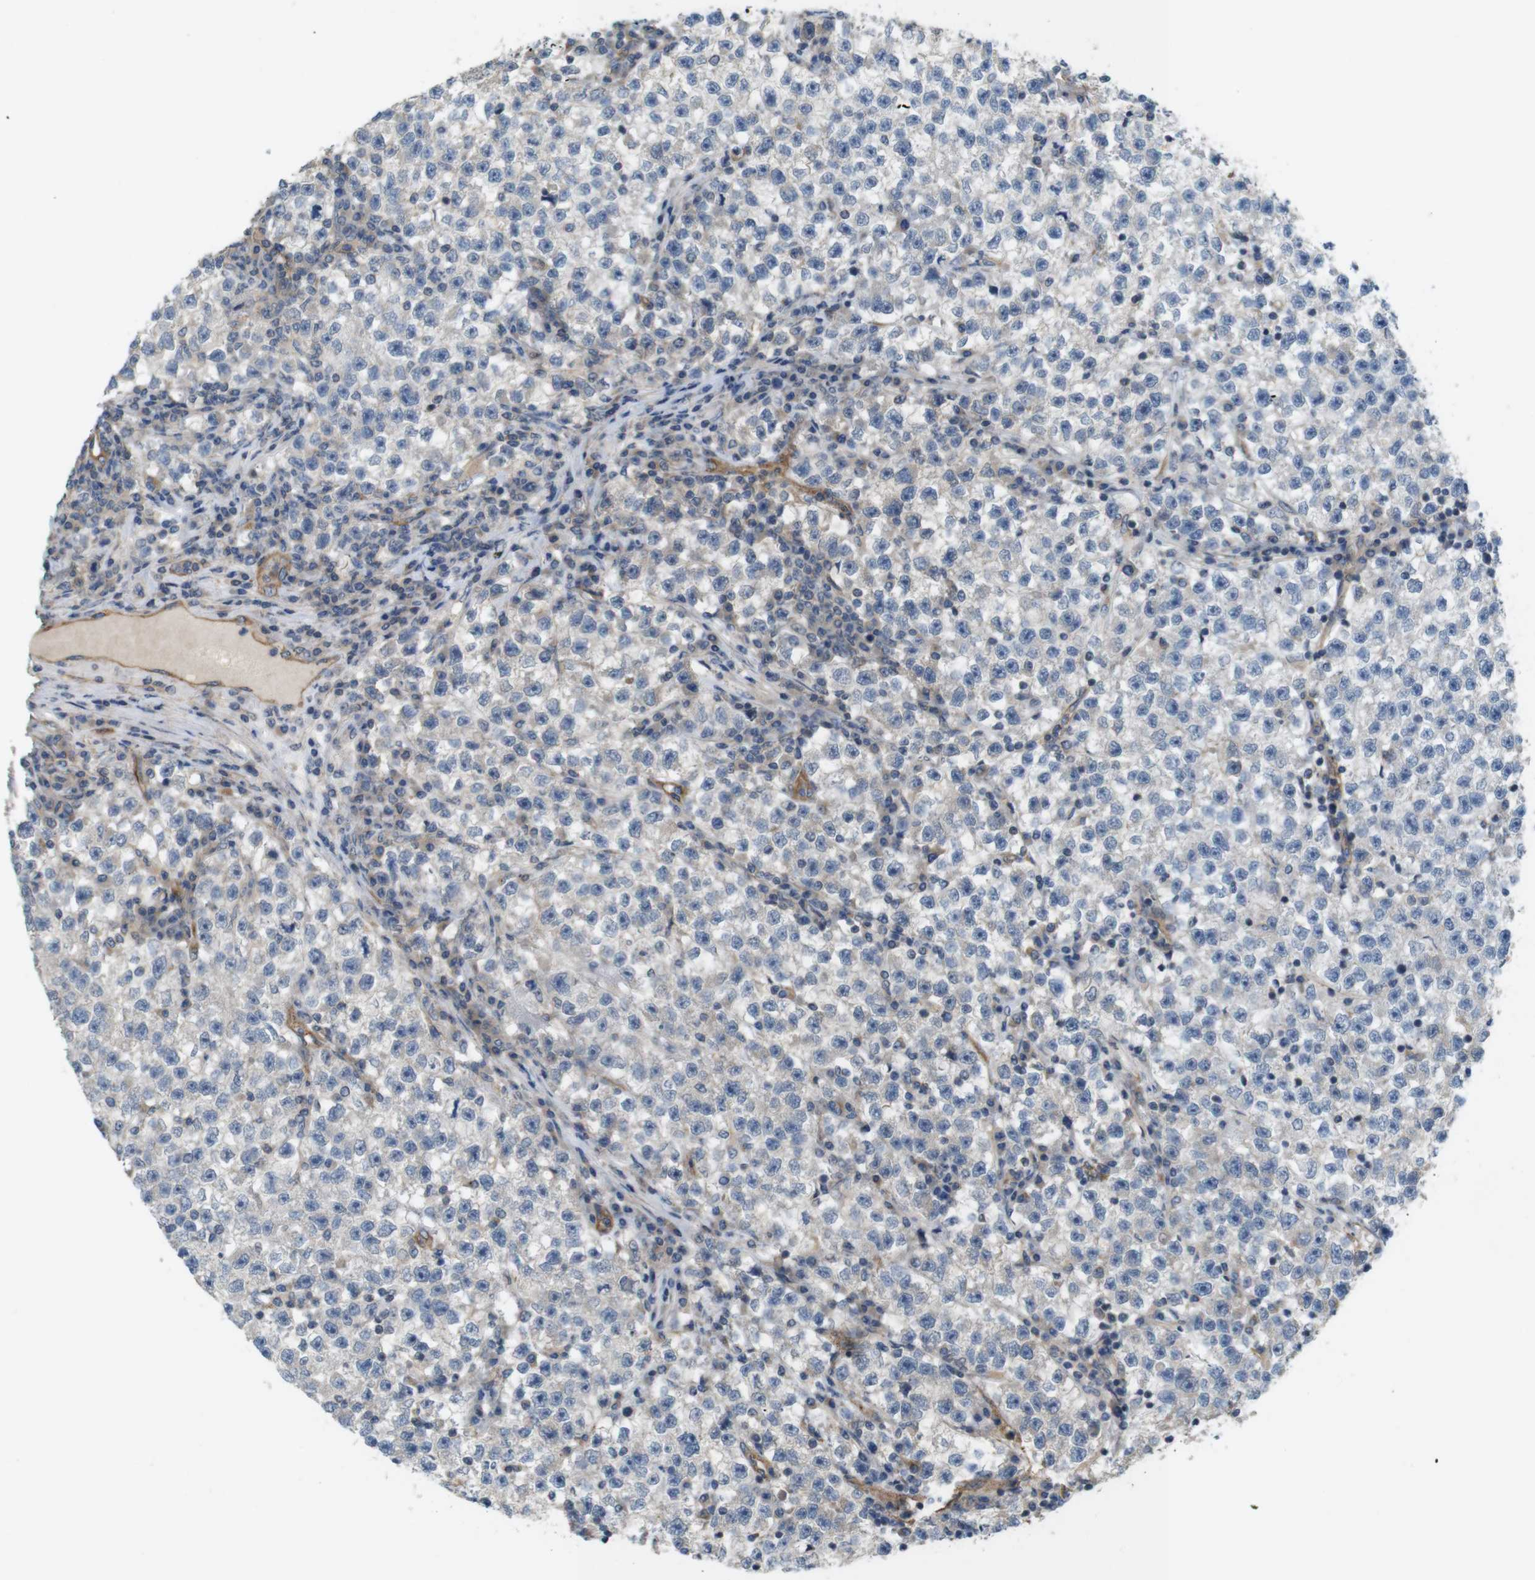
{"staining": {"intensity": "negative", "quantity": "none", "location": "none"}, "tissue": "testis cancer", "cell_type": "Tumor cells", "image_type": "cancer", "snomed": [{"axis": "morphology", "description": "Seminoma, NOS"}, {"axis": "topography", "description": "Testis"}], "caption": "Immunohistochemical staining of human testis seminoma exhibits no significant staining in tumor cells. (Stains: DAB immunohistochemistry (IHC) with hematoxylin counter stain, Microscopy: brightfield microscopy at high magnification).", "gene": "BVES", "patient": {"sex": "male", "age": 22}}